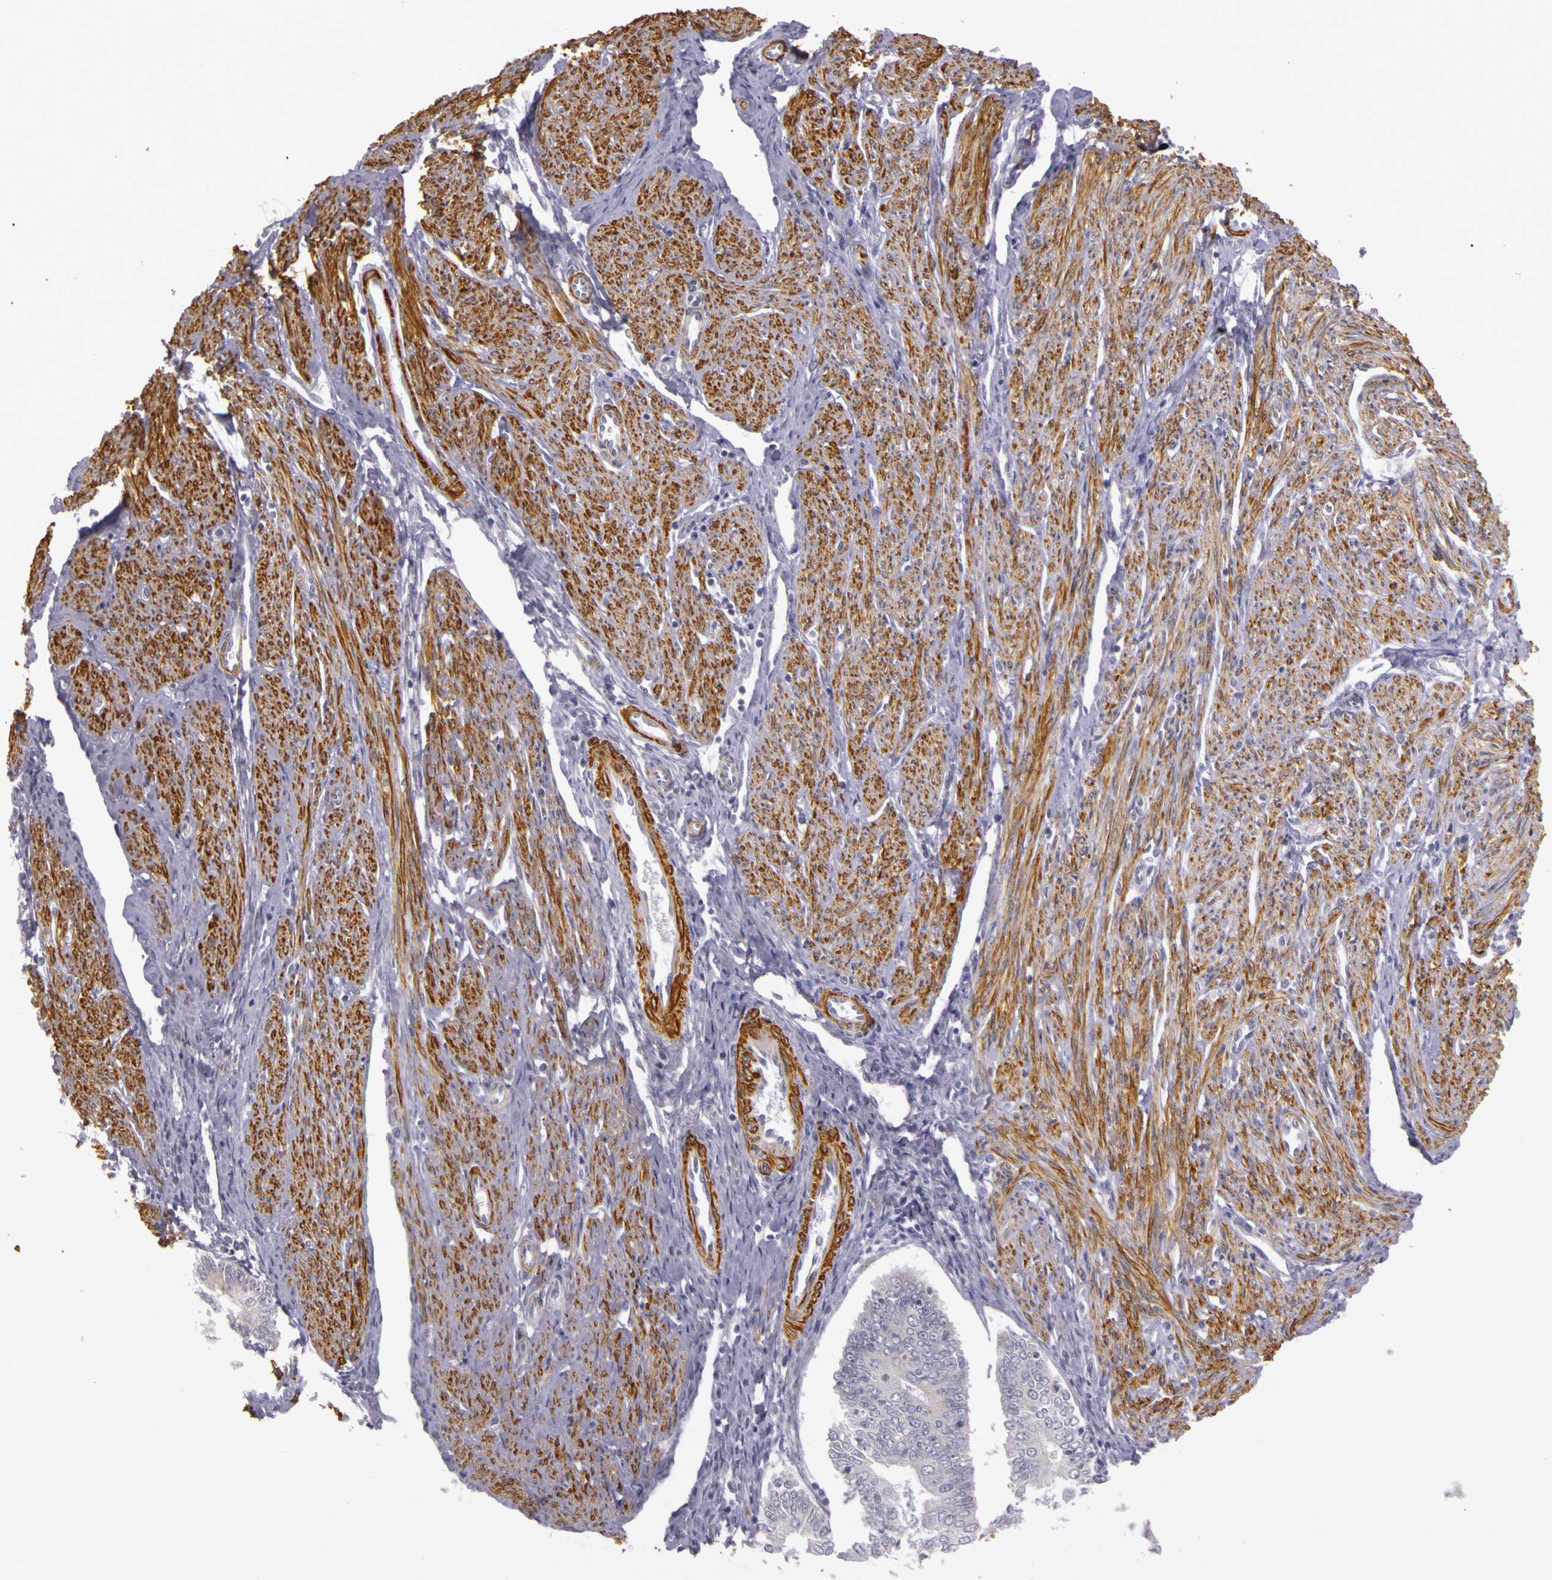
{"staining": {"intensity": "negative", "quantity": "none", "location": "none"}, "tissue": "endometrial cancer", "cell_type": "Tumor cells", "image_type": "cancer", "snomed": [{"axis": "morphology", "description": "Adenocarcinoma, NOS"}, {"axis": "topography", "description": "Endometrium"}], "caption": "There is no significant positivity in tumor cells of adenocarcinoma (endometrial).", "gene": "CNTN2", "patient": {"sex": "female", "age": 75}}